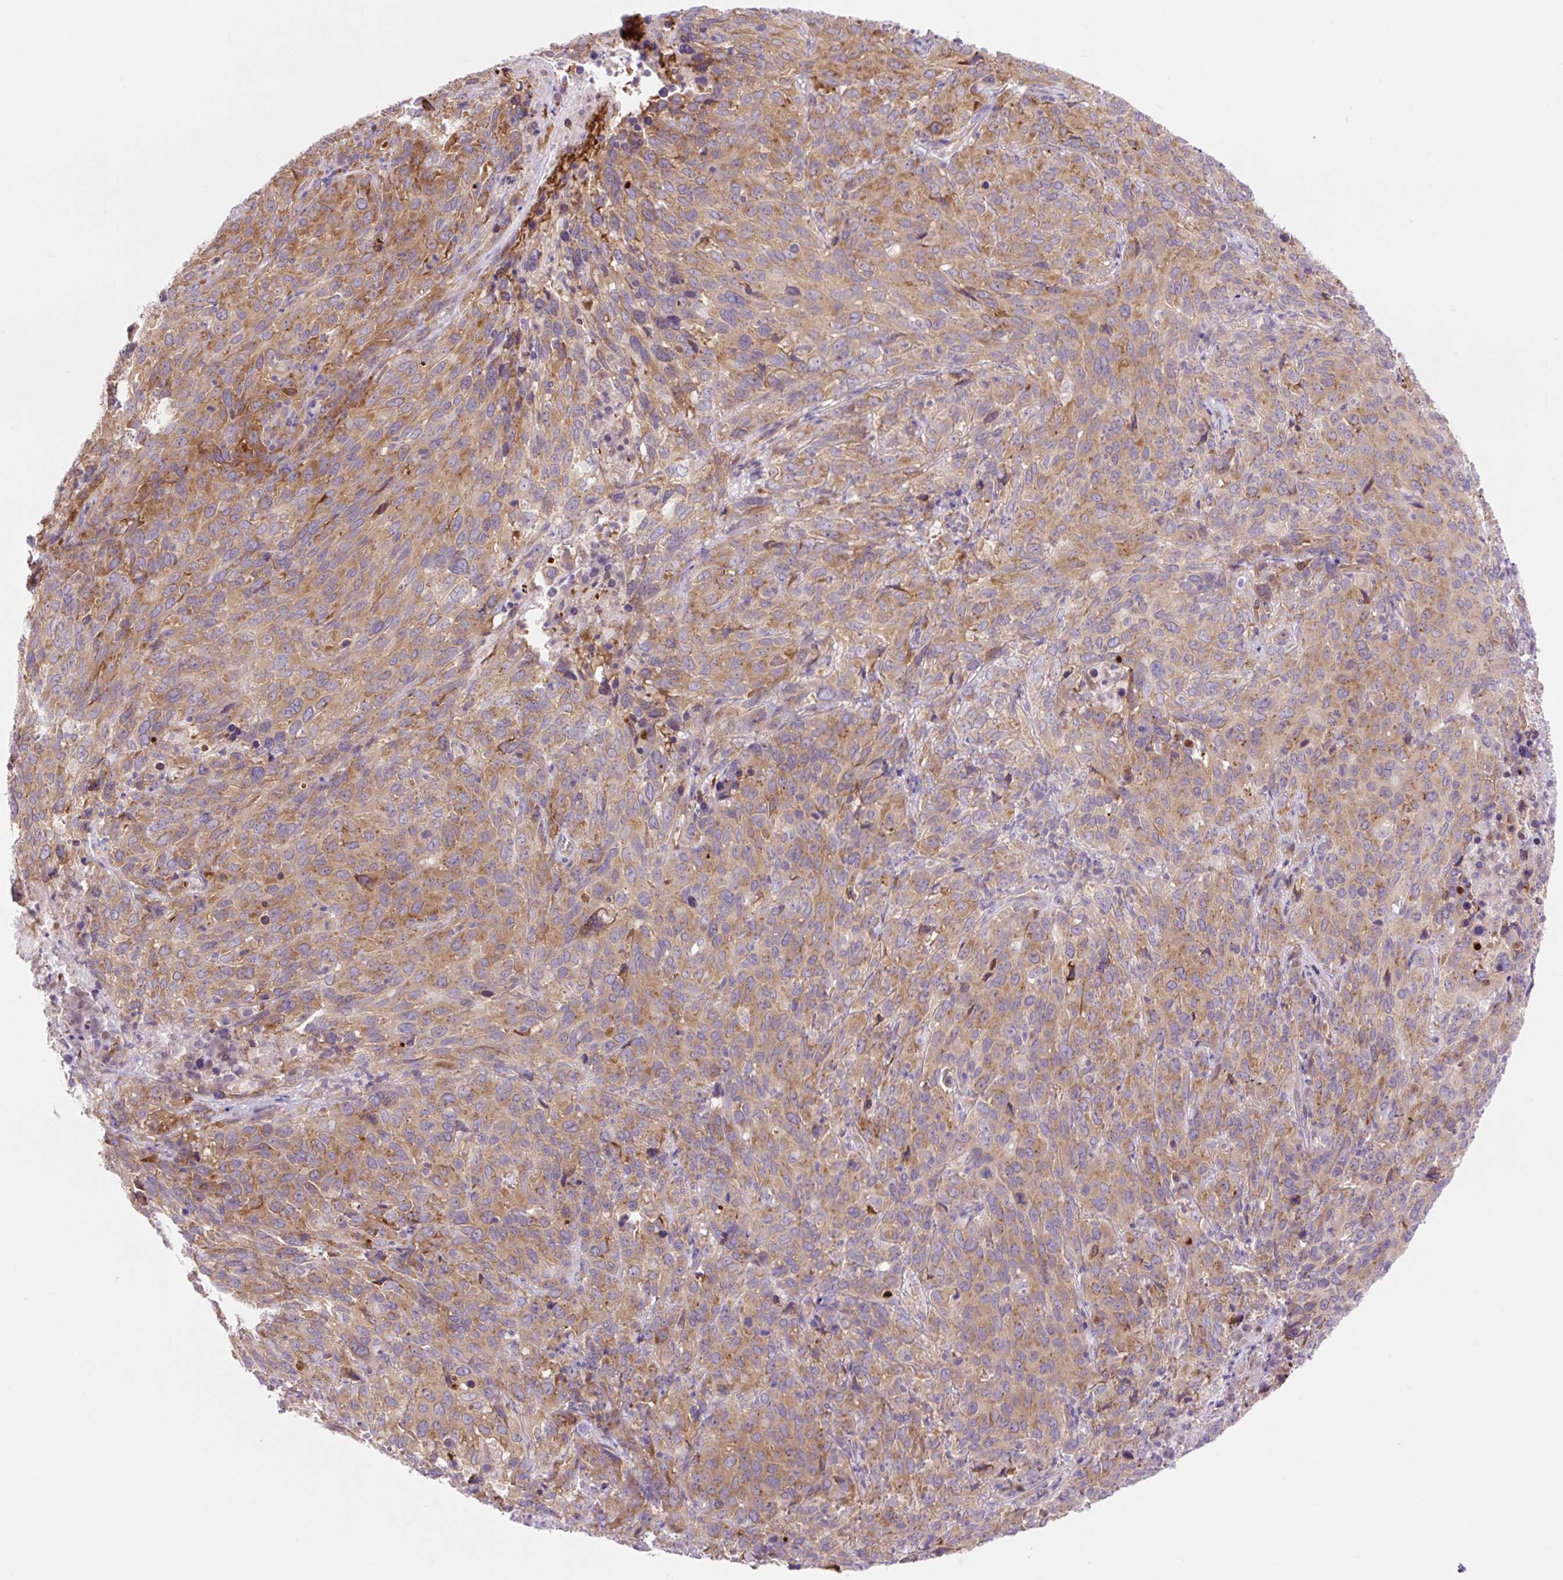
{"staining": {"intensity": "moderate", "quantity": "25%-75%", "location": "cytoplasmic/membranous"}, "tissue": "cervical cancer", "cell_type": "Tumor cells", "image_type": "cancer", "snomed": [{"axis": "morphology", "description": "Squamous cell carcinoma, NOS"}, {"axis": "topography", "description": "Cervix"}], "caption": "Immunohistochemical staining of squamous cell carcinoma (cervical) displays medium levels of moderate cytoplasmic/membranous staining in about 25%-75% of tumor cells.", "gene": "GPR45", "patient": {"sex": "female", "age": 51}}